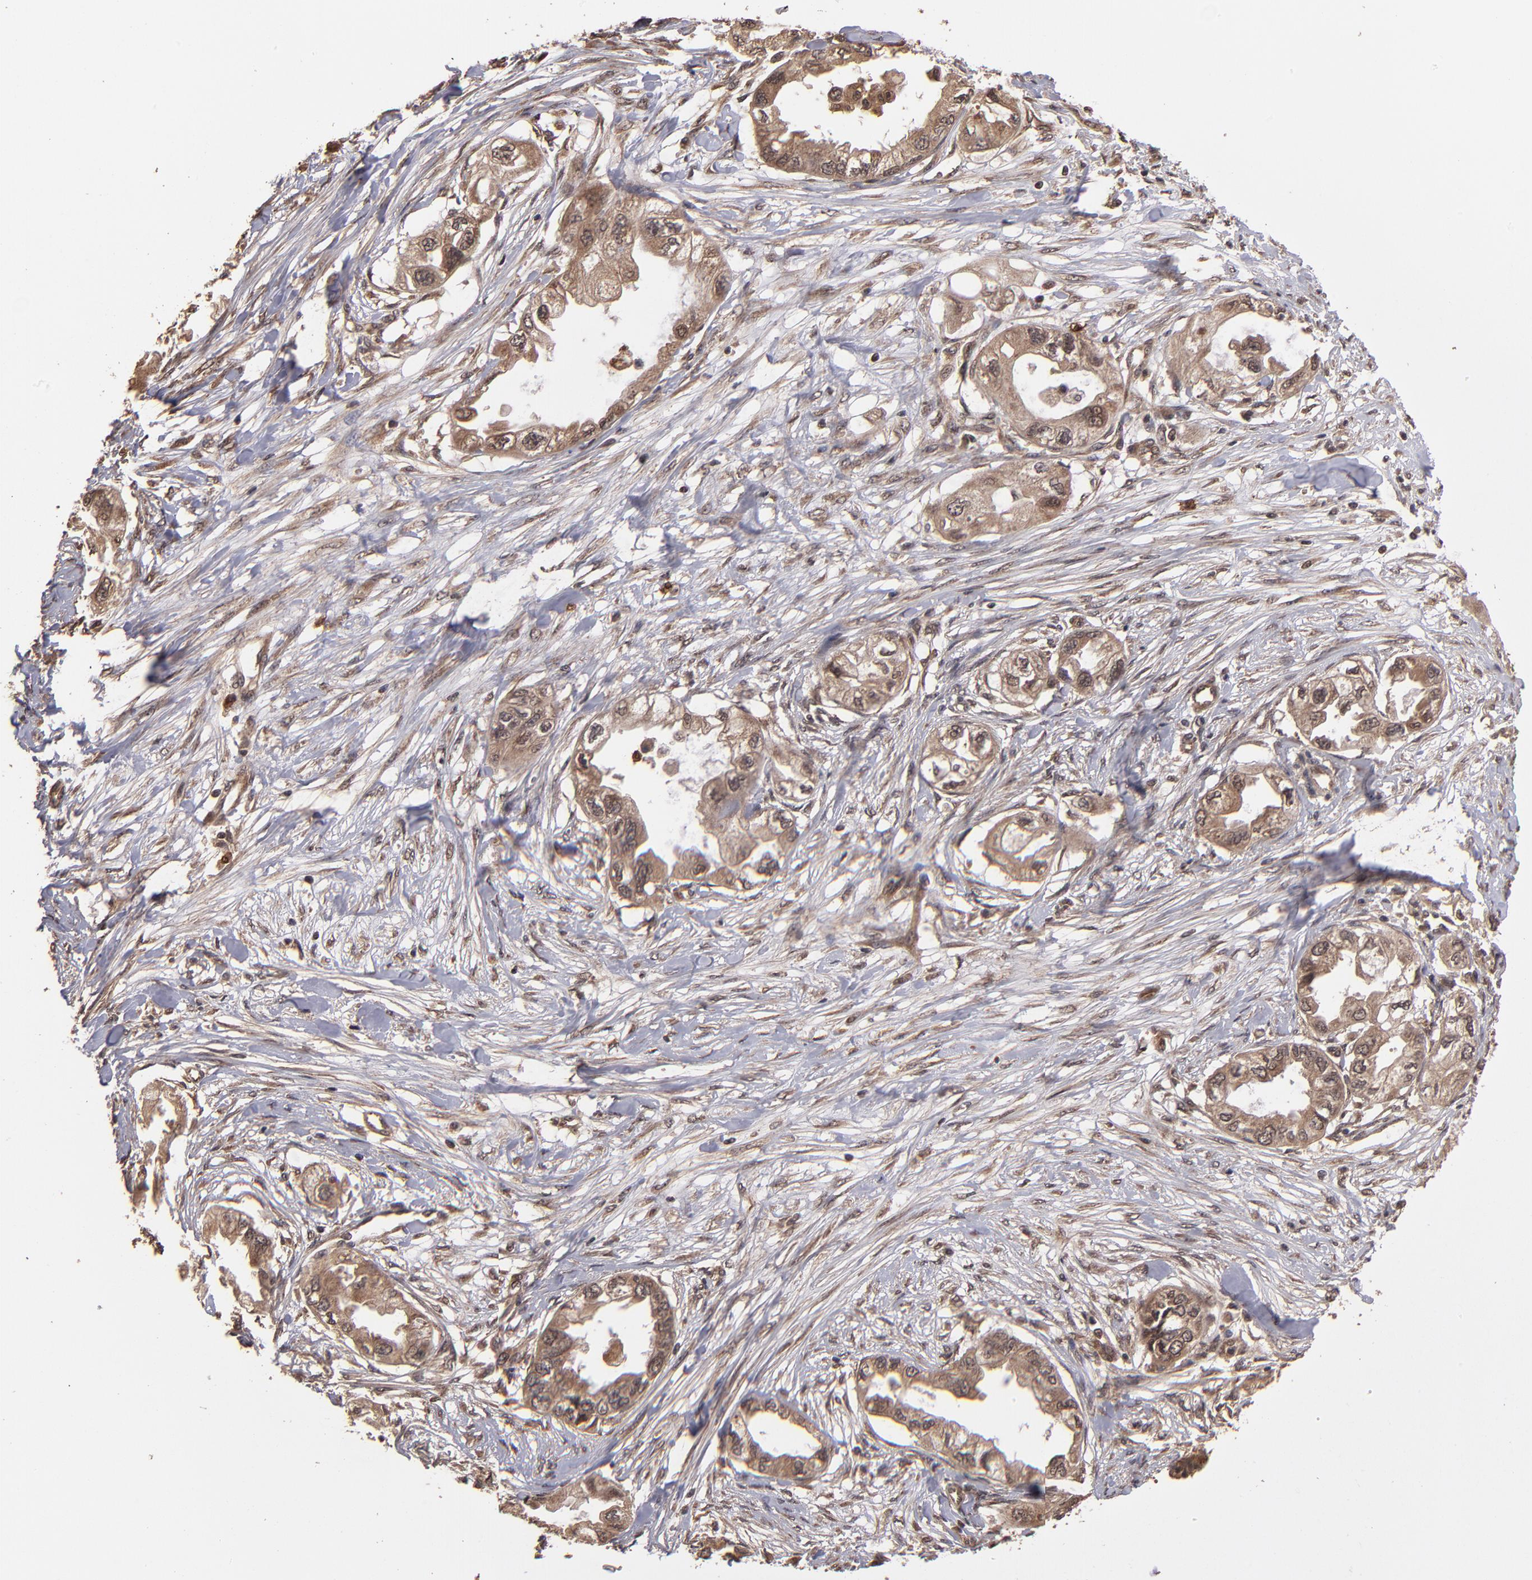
{"staining": {"intensity": "moderate", "quantity": ">75%", "location": "cytoplasmic/membranous"}, "tissue": "endometrial cancer", "cell_type": "Tumor cells", "image_type": "cancer", "snomed": [{"axis": "morphology", "description": "Adenocarcinoma, NOS"}, {"axis": "topography", "description": "Endometrium"}], "caption": "Endometrial cancer stained with a brown dye reveals moderate cytoplasmic/membranous positive expression in approximately >75% of tumor cells.", "gene": "NFE2L2", "patient": {"sex": "female", "age": 67}}